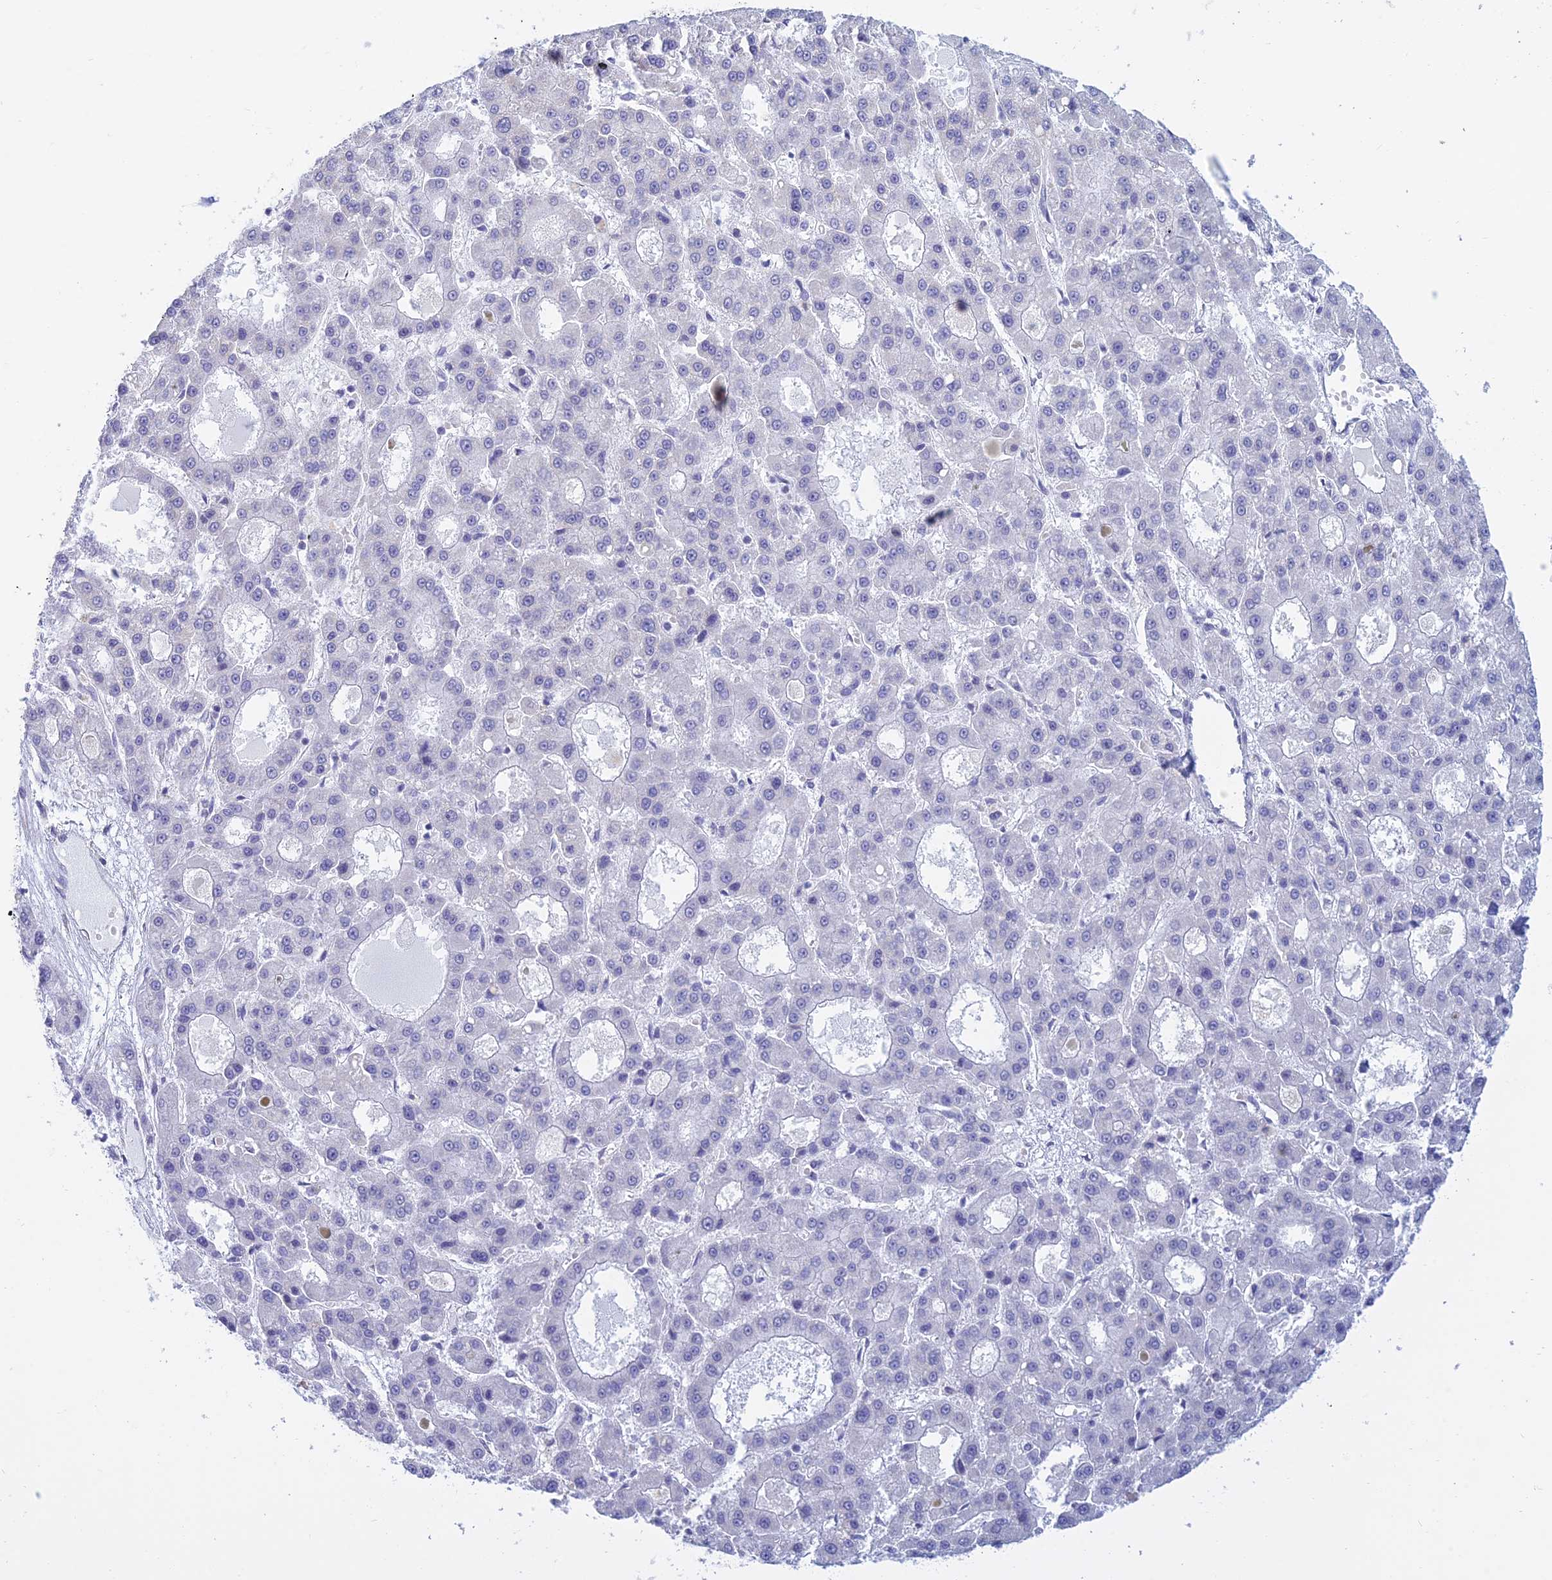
{"staining": {"intensity": "negative", "quantity": "none", "location": "none"}, "tissue": "liver cancer", "cell_type": "Tumor cells", "image_type": "cancer", "snomed": [{"axis": "morphology", "description": "Carcinoma, Hepatocellular, NOS"}, {"axis": "topography", "description": "Liver"}], "caption": "IHC histopathology image of neoplastic tissue: human liver cancer (hepatocellular carcinoma) stained with DAB (3,3'-diaminobenzidine) reveals no significant protein positivity in tumor cells. The staining is performed using DAB (3,3'-diaminobenzidine) brown chromogen with nuclei counter-stained in using hematoxylin.", "gene": "KLF14", "patient": {"sex": "male", "age": 70}}